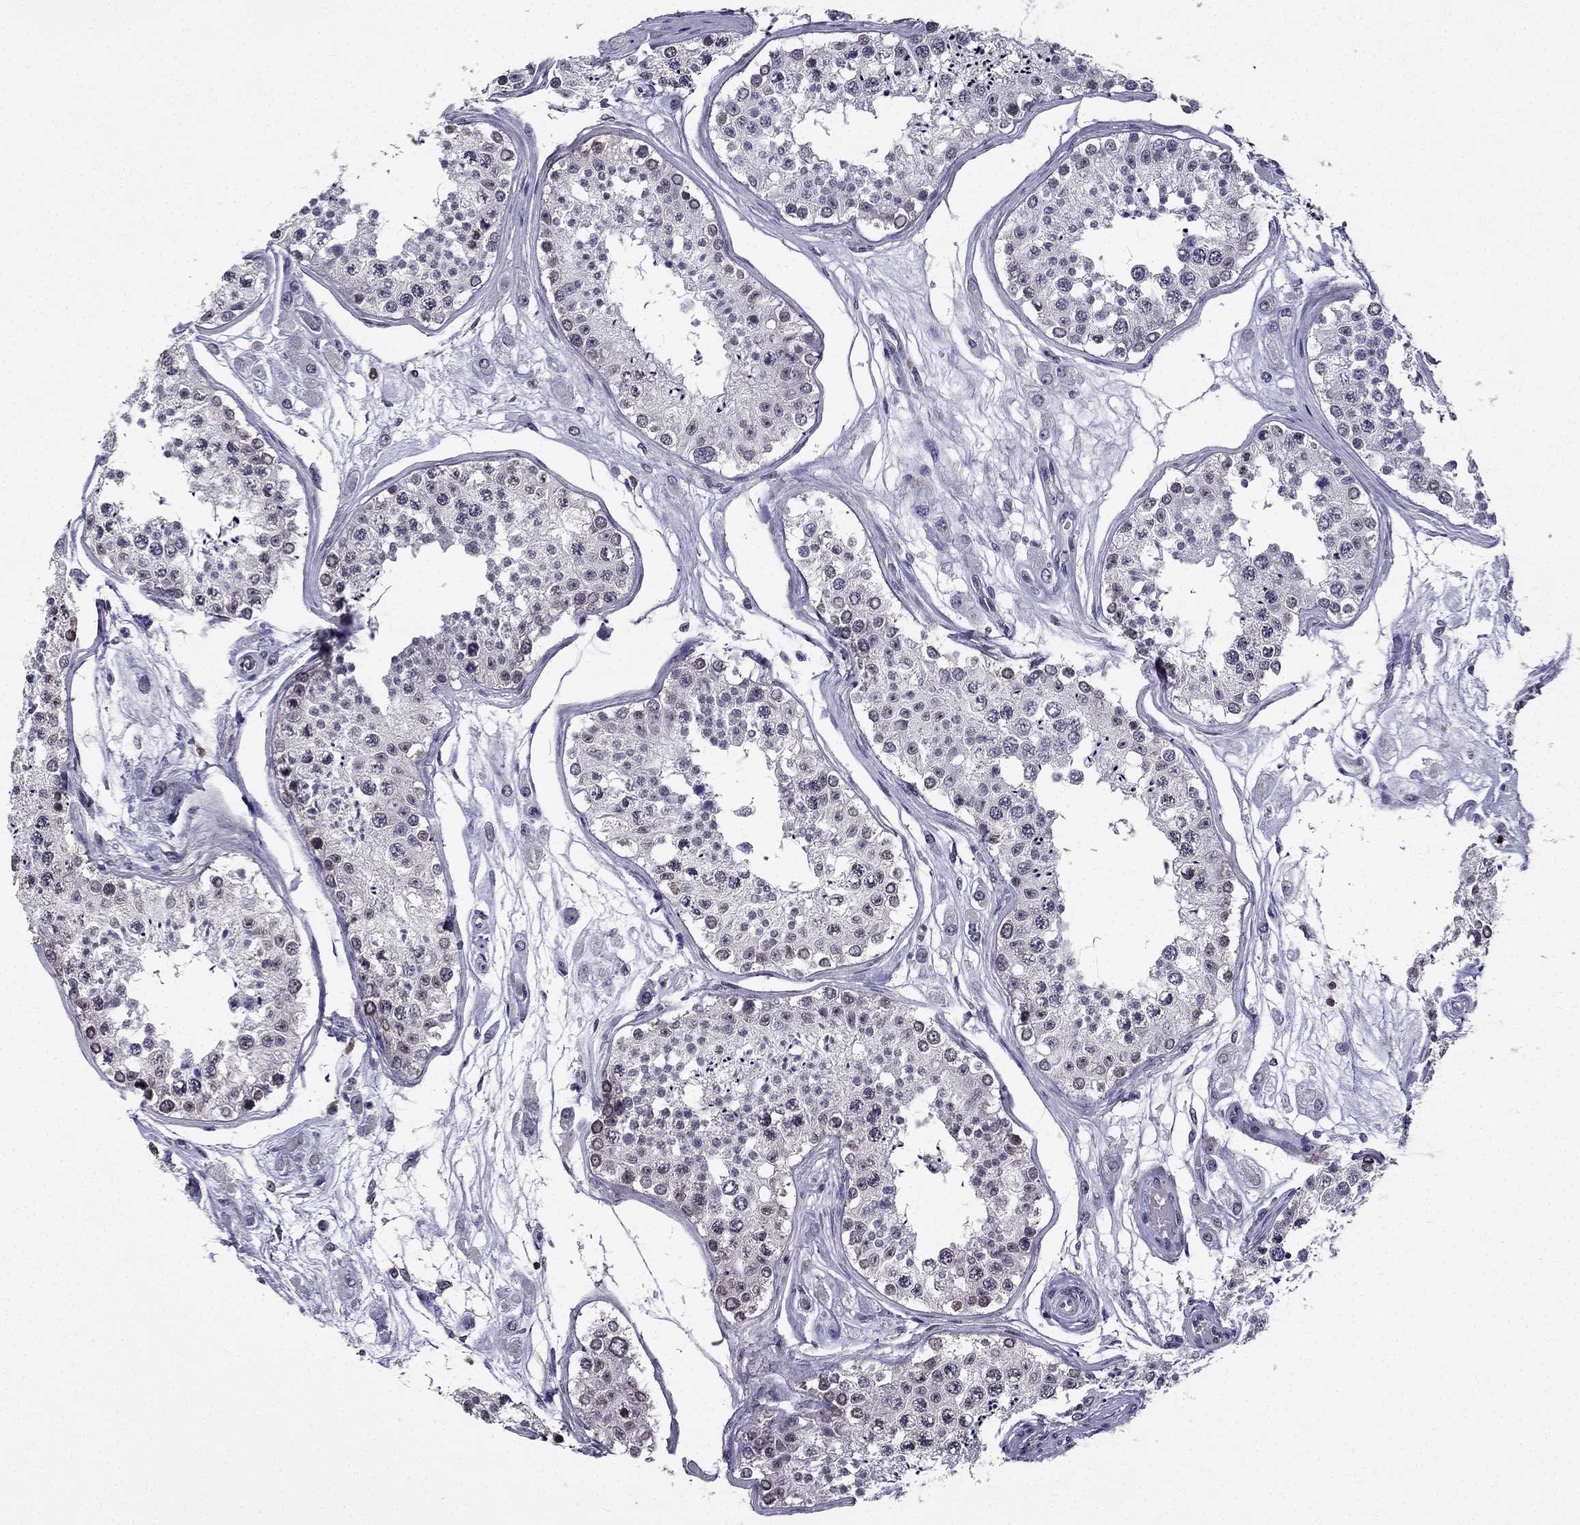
{"staining": {"intensity": "negative", "quantity": "none", "location": "none"}, "tissue": "testis", "cell_type": "Cells in seminiferous ducts", "image_type": "normal", "snomed": [{"axis": "morphology", "description": "Normal tissue, NOS"}, {"axis": "topography", "description": "Testis"}], "caption": "Immunohistochemical staining of benign testis reveals no significant positivity in cells in seminiferous ducts.", "gene": "CCK", "patient": {"sex": "male", "age": 25}}